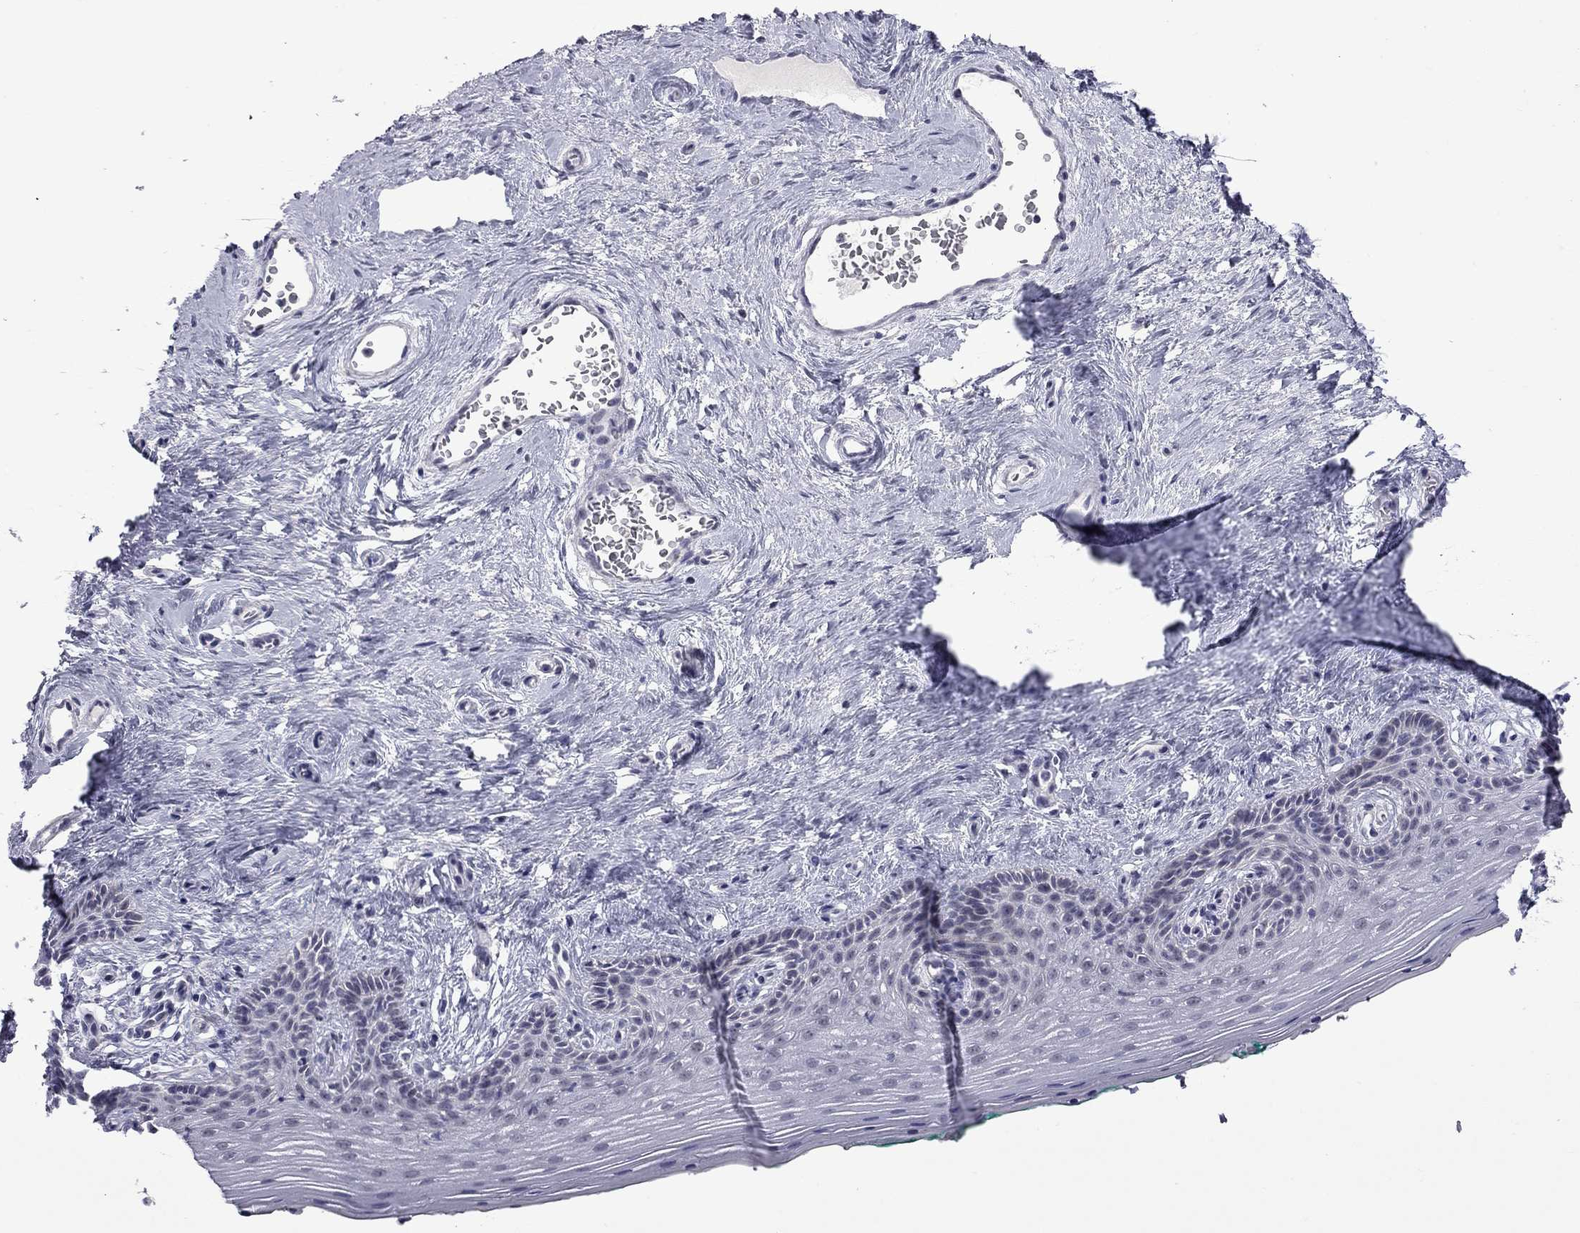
{"staining": {"intensity": "negative", "quantity": "none", "location": "none"}, "tissue": "vagina", "cell_type": "Squamous epithelial cells", "image_type": "normal", "snomed": [{"axis": "morphology", "description": "Normal tissue, NOS"}, {"axis": "topography", "description": "Vagina"}], "caption": "Protein analysis of normal vagina shows no significant expression in squamous epithelial cells. The staining is performed using DAB brown chromogen with nuclei counter-stained in using hematoxylin.", "gene": "GSG1L", "patient": {"sex": "female", "age": 45}}